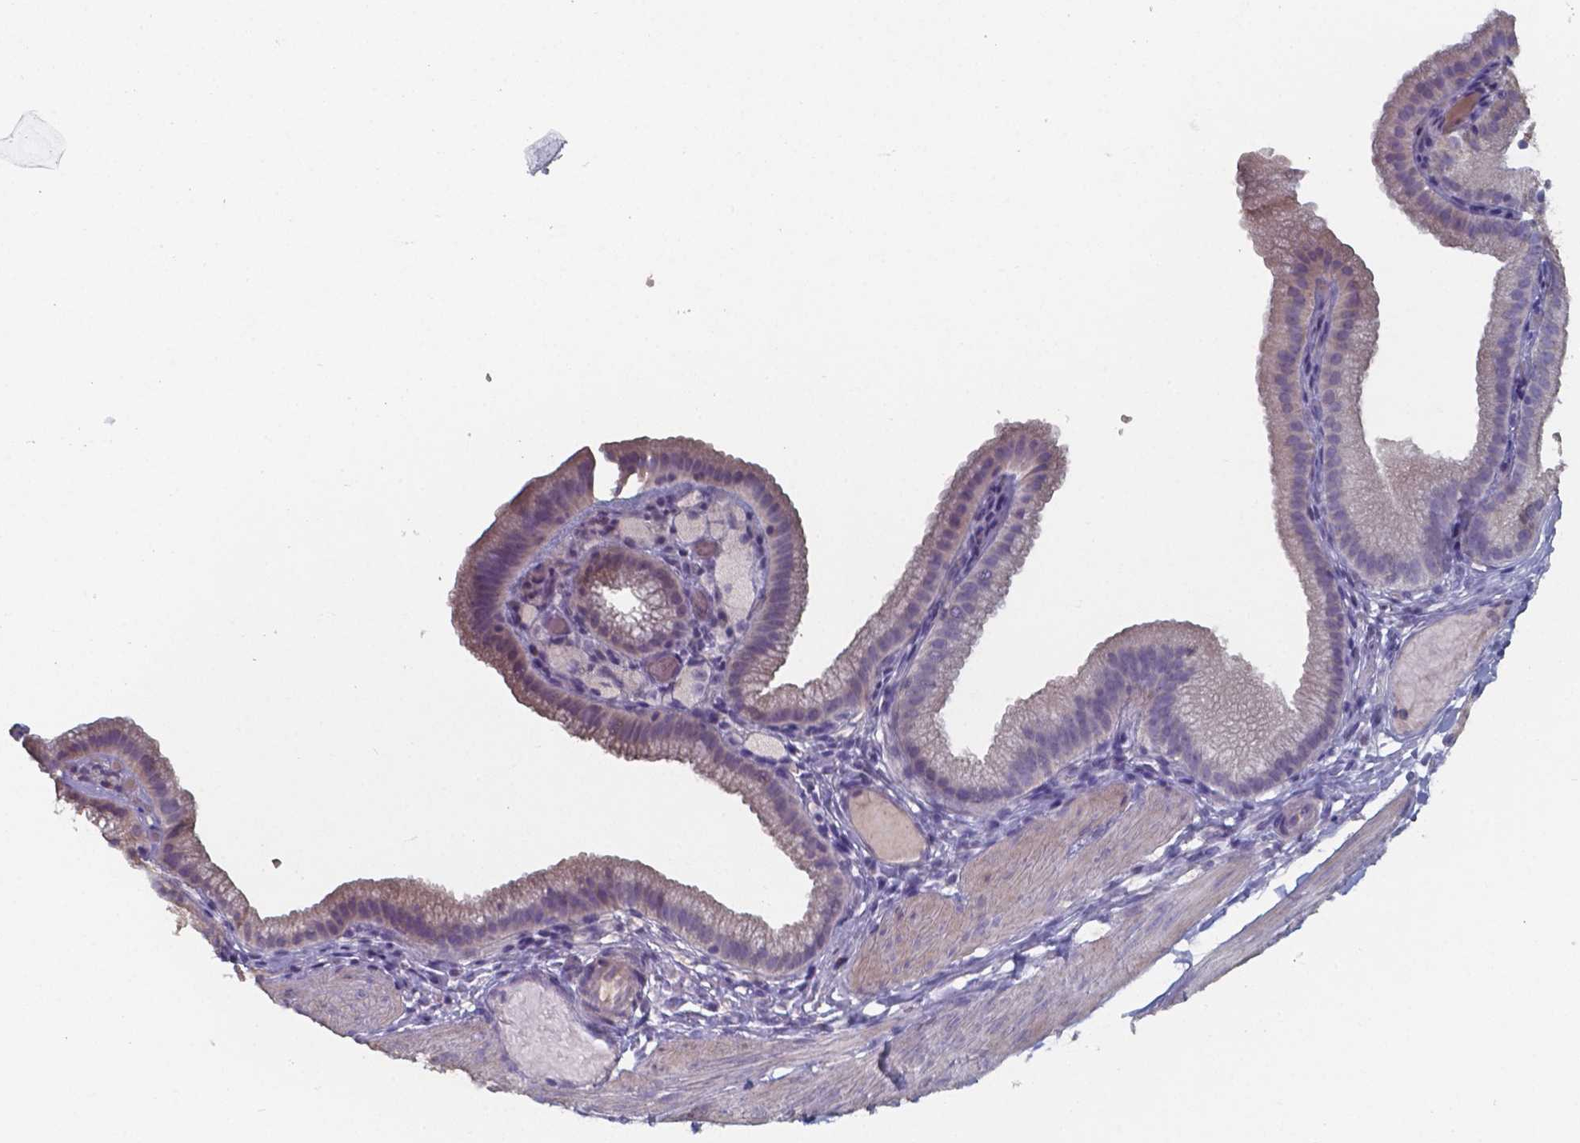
{"staining": {"intensity": "negative", "quantity": "none", "location": "none"}, "tissue": "adipose tissue", "cell_type": "Adipocytes", "image_type": "normal", "snomed": [{"axis": "morphology", "description": "Normal tissue, NOS"}, {"axis": "topography", "description": "Gallbladder"}, {"axis": "topography", "description": "Peripheral nerve tissue"}], "caption": "High power microscopy micrograph of an immunohistochemistry (IHC) histopathology image of normal adipose tissue, revealing no significant staining in adipocytes.", "gene": "FOXJ1", "patient": {"sex": "female", "age": 45}}